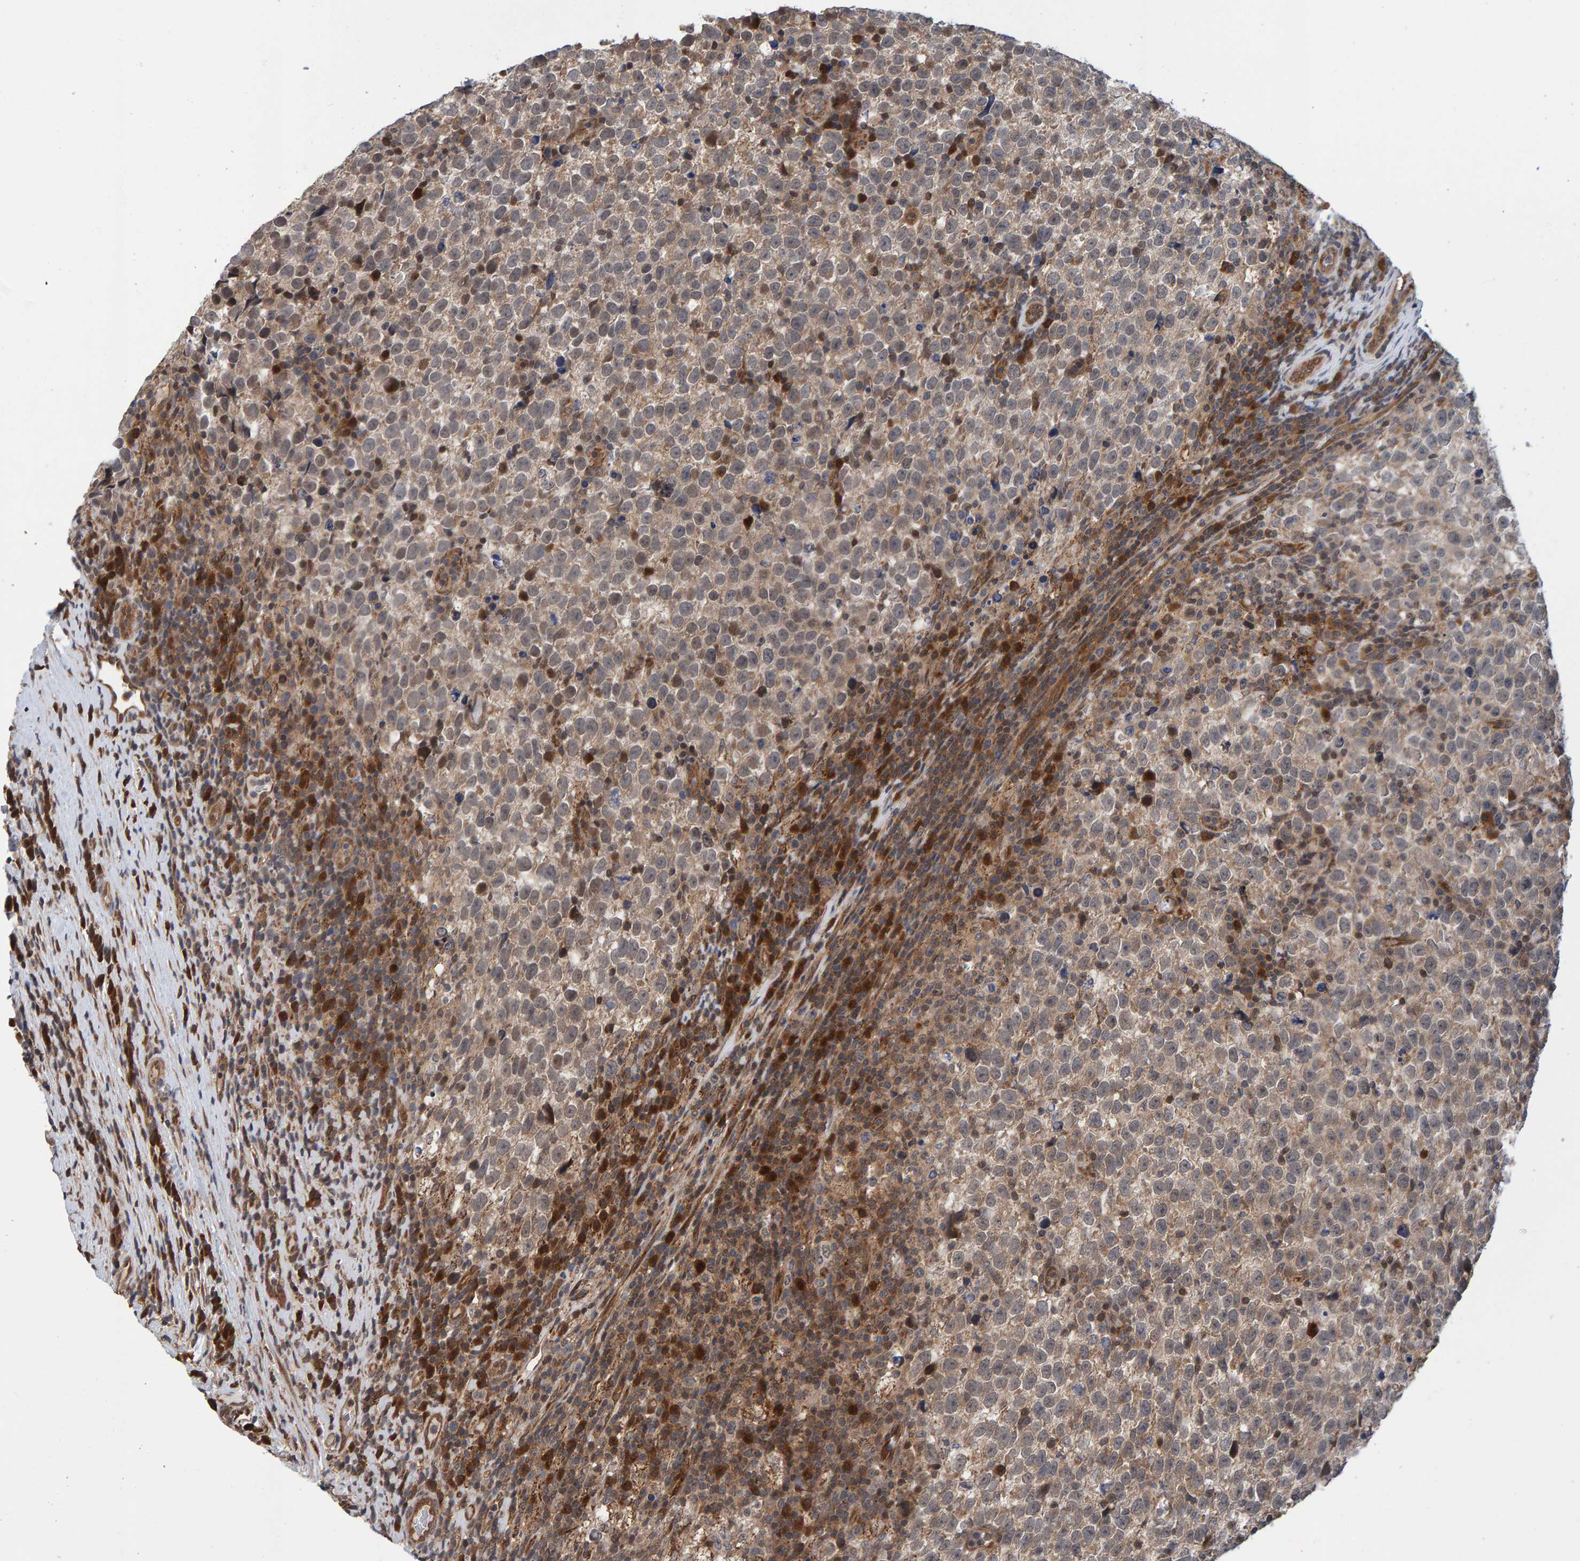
{"staining": {"intensity": "weak", "quantity": "25%-75%", "location": "cytoplasmic/membranous"}, "tissue": "testis cancer", "cell_type": "Tumor cells", "image_type": "cancer", "snomed": [{"axis": "morphology", "description": "Normal tissue, NOS"}, {"axis": "morphology", "description": "Seminoma, NOS"}, {"axis": "topography", "description": "Testis"}], "caption": "Weak cytoplasmic/membranous staining is present in about 25%-75% of tumor cells in testis seminoma.", "gene": "SCRN2", "patient": {"sex": "male", "age": 43}}